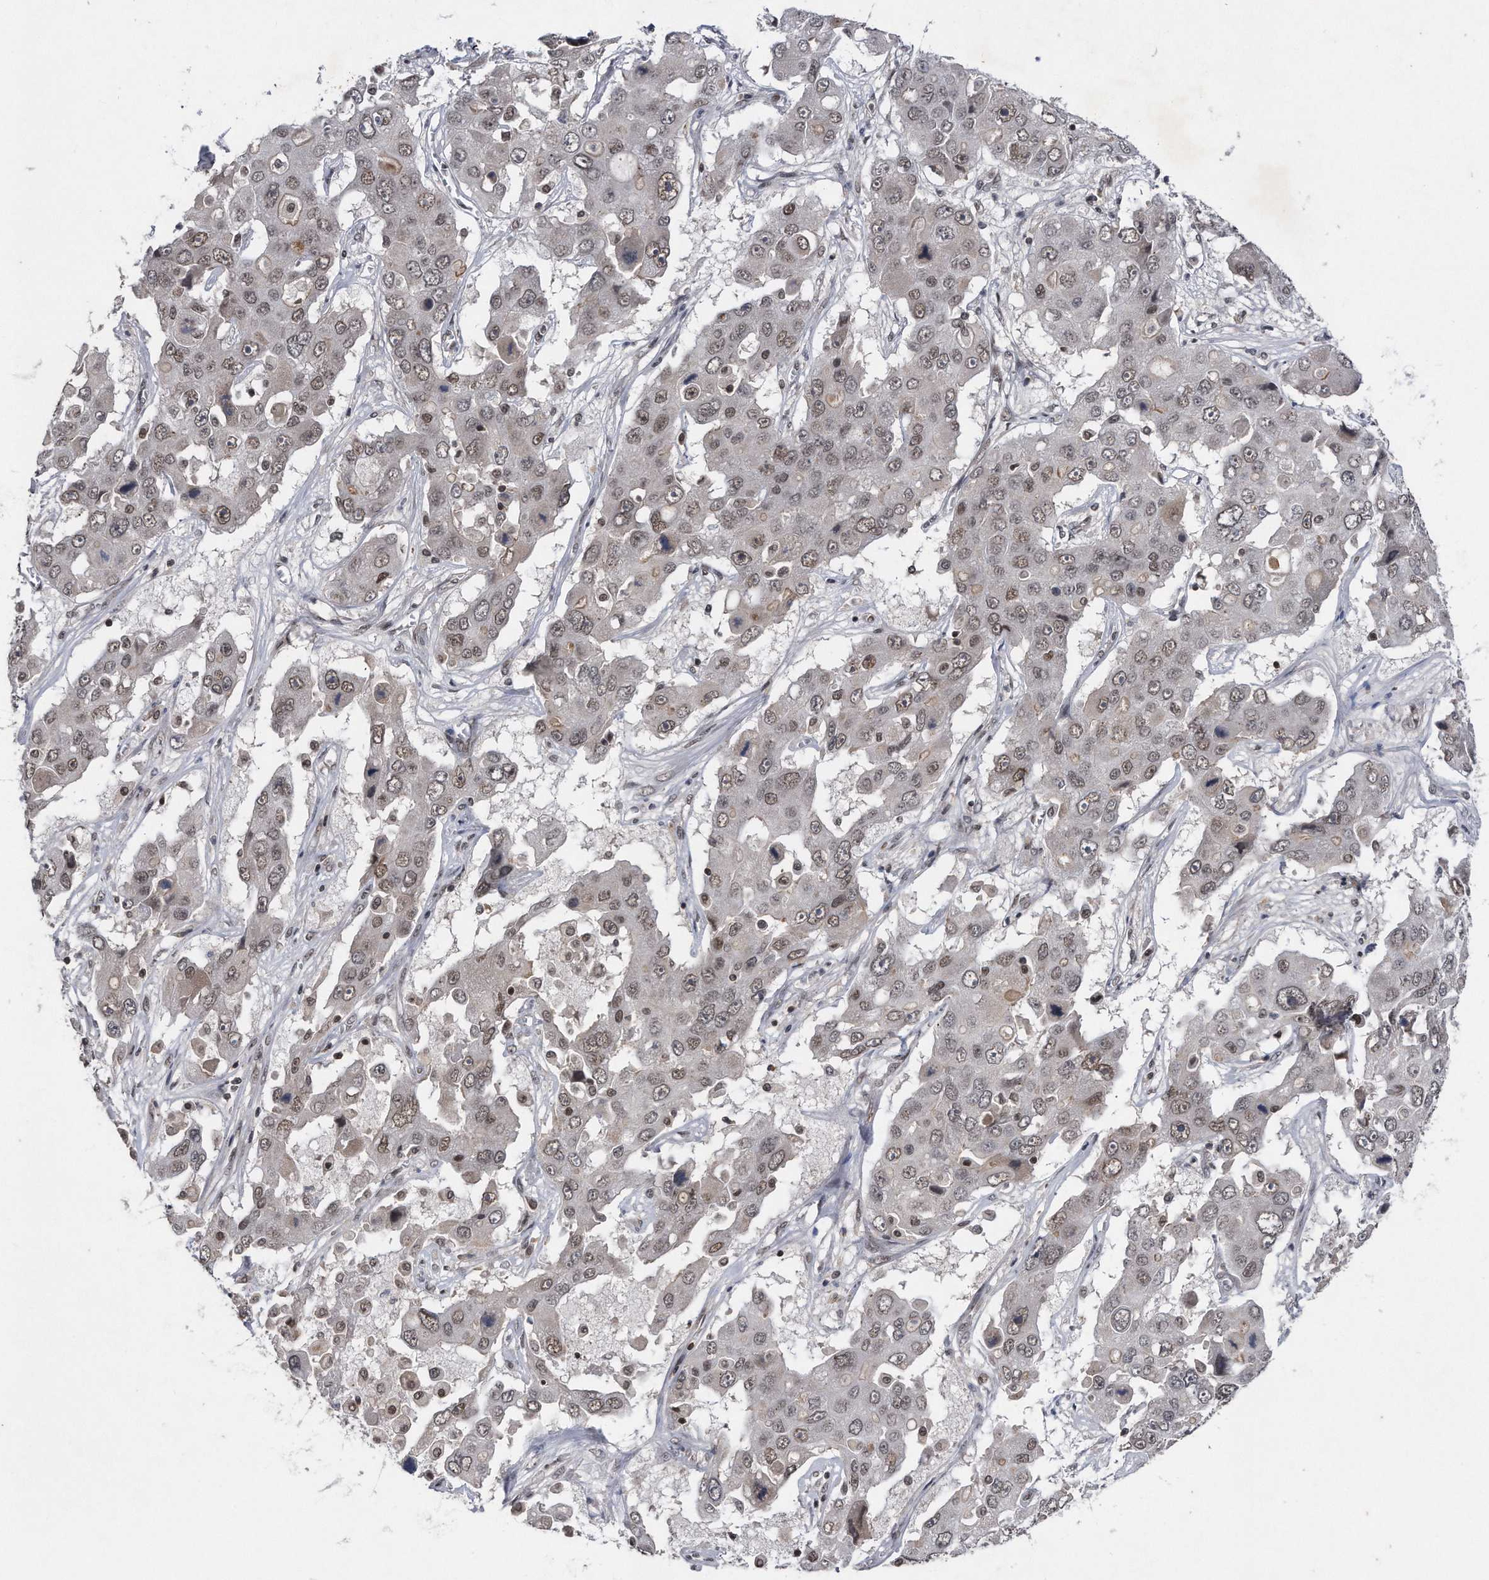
{"staining": {"intensity": "weak", "quantity": ">75%", "location": "nuclear"}, "tissue": "liver cancer", "cell_type": "Tumor cells", "image_type": "cancer", "snomed": [{"axis": "morphology", "description": "Cholangiocarcinoma"}, {"axis": "topography", "description": "Liver"}], "caption": "IHC staining of cholangiocarcinoma (liver), which reveals low levels of weak nuclear staining in about >75% of tumor cells indicating weak nuclear protein expression. The staining was performed using DAB (3,3'-diaminobenzidine) (brown) for protein detection and nuclei were counterstained in hematoxylin (blue).", "gene": "VIRMA", "patient": {"sex": "male", "age": 67}}